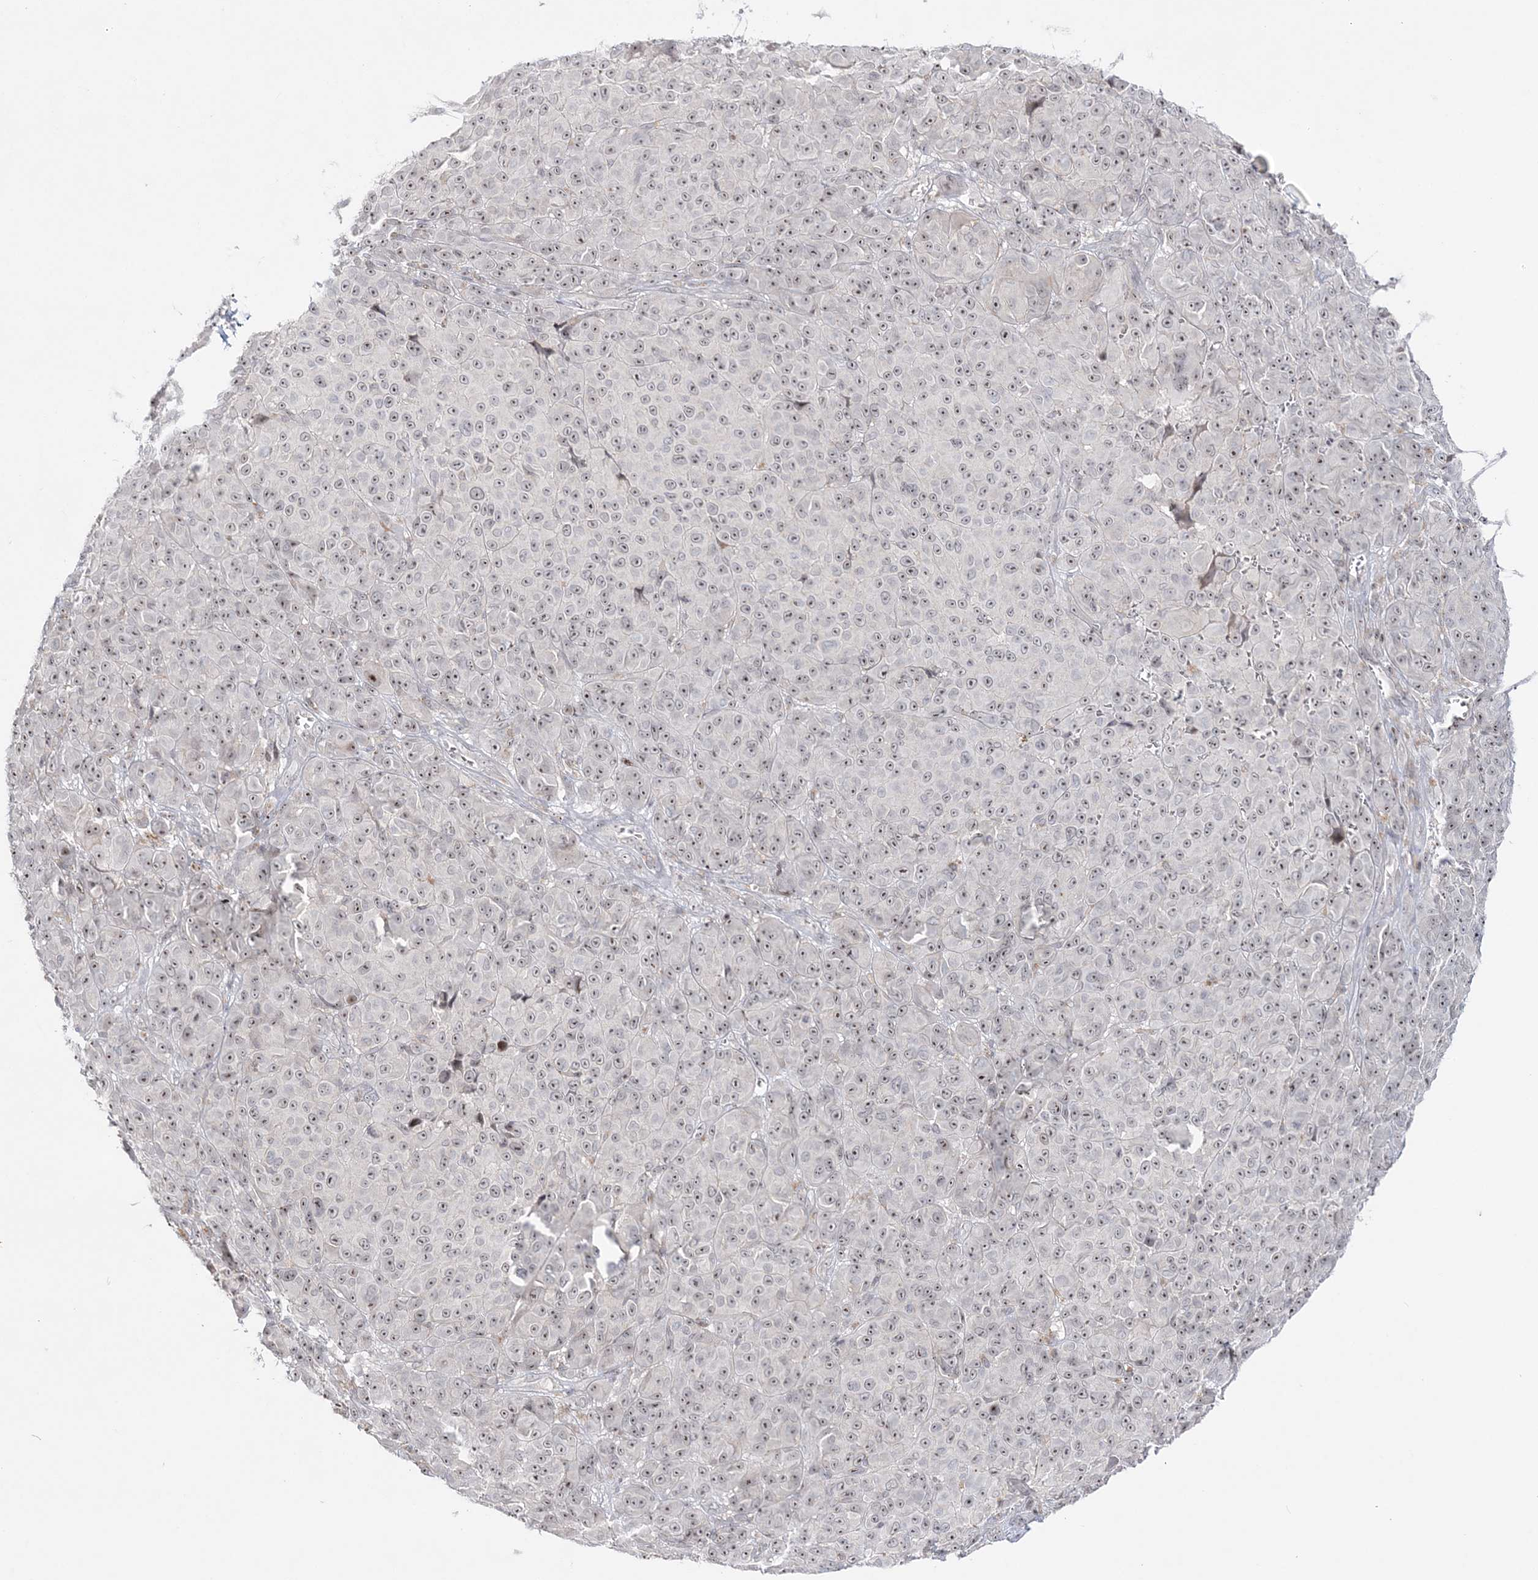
{"staining": {"intensity": "moderate", "quantity": ">75%", "location": "nuclear"}, "tissue": "melanoma", "cell_type": "Tumor cells", "image_type": "cancer", "snomed": [{"axis": "morphology", "description": "Malignant melanoma, NOS"}, {"axis": "topography", "description": "Skin"}], "caption": "IHC micrograph of neoplastic tissue: human malignant melanoma stained using immunohistochemistry shows medium levels of moderate protein expression localized specifically in the nuclear of tumor cells, appearing as a nuclear brown color.", "gene": "SH3BP4", "patient": {"sex": "male", "age": 73}}